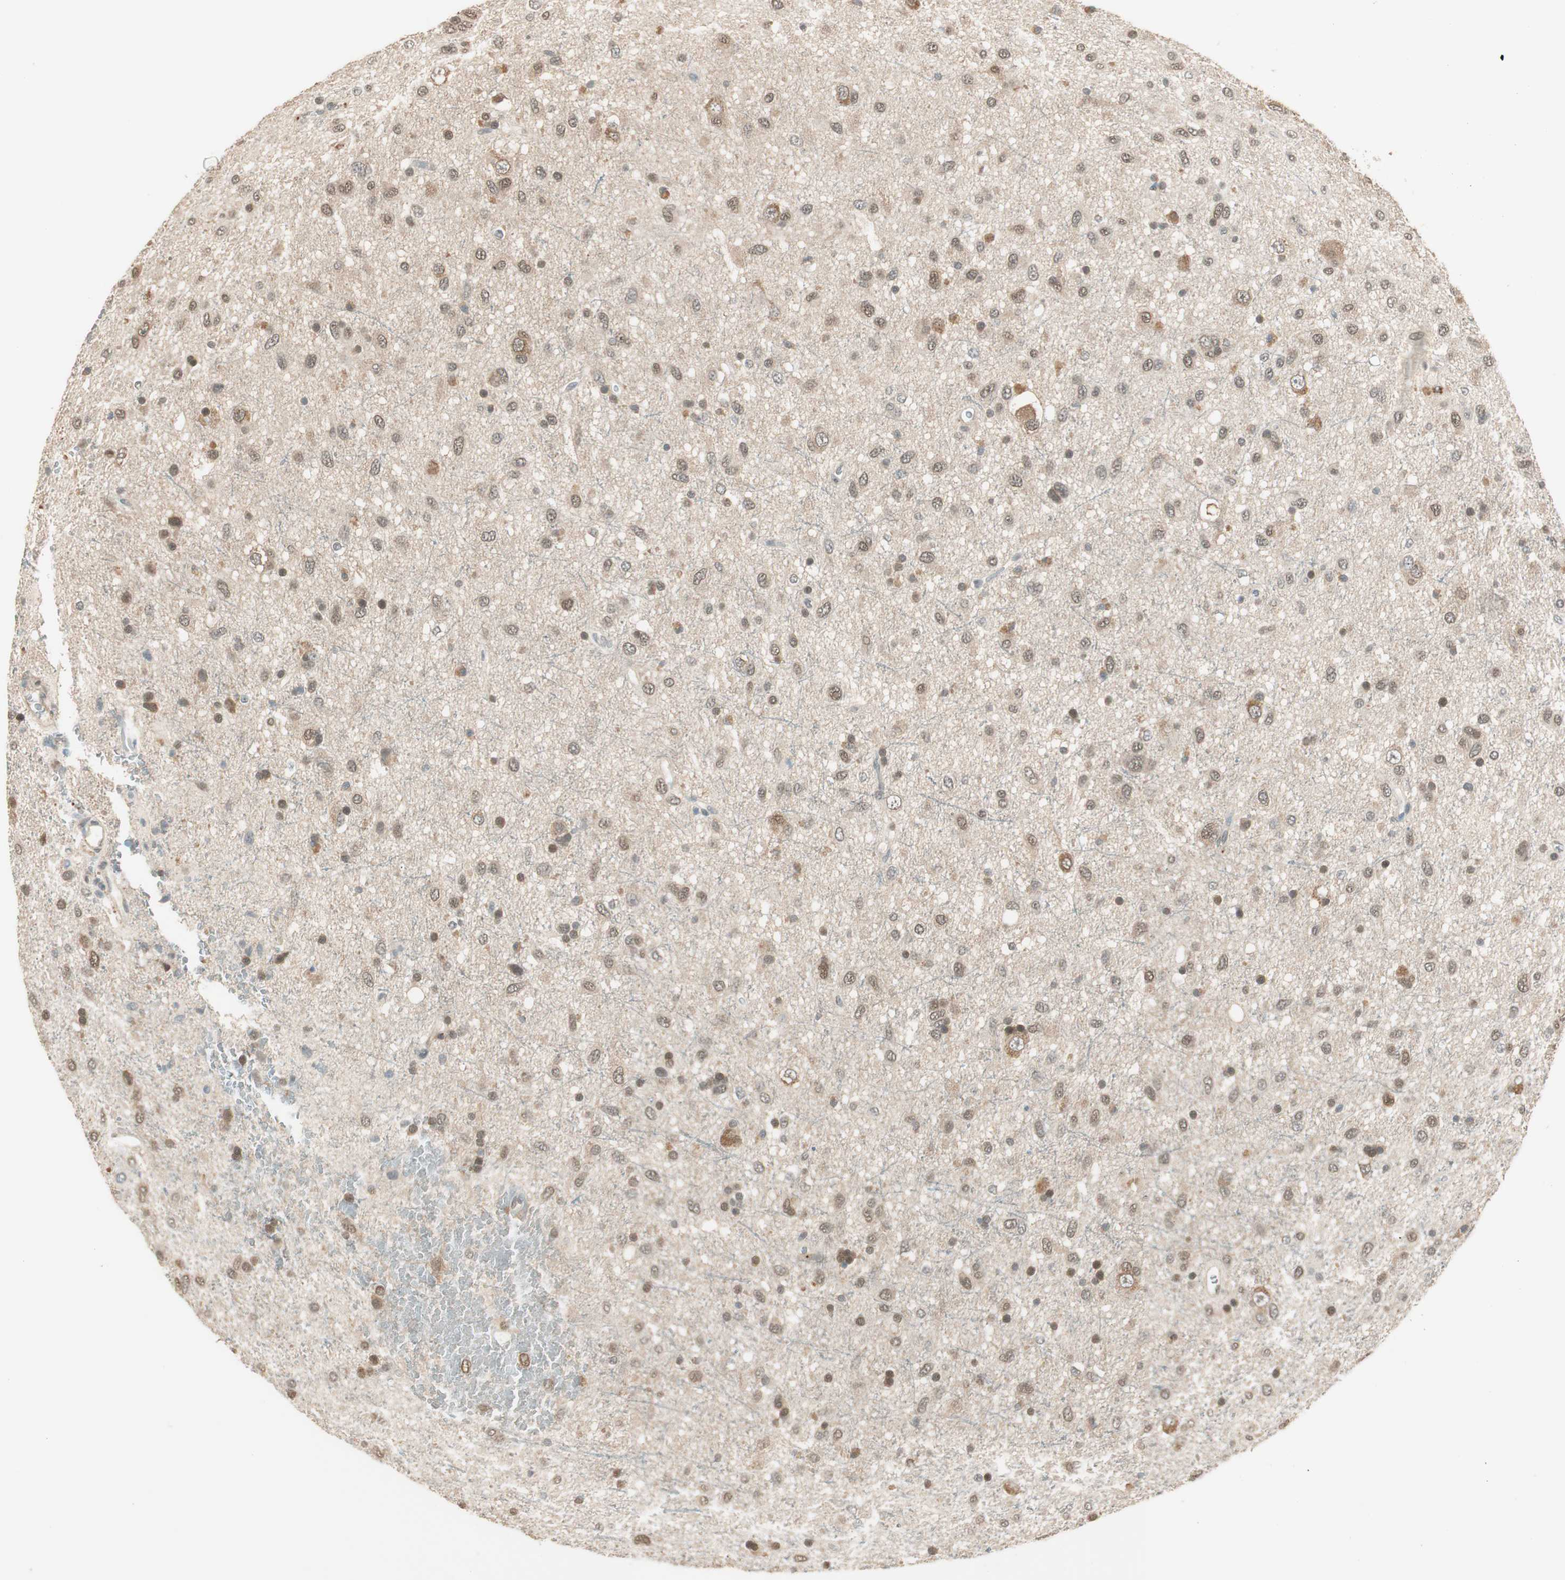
{"staining": {"intensity": "weak", "quantity": "25%-75%", "location": "cytoplasmic/membranous,nuclear"}, "tissue": "glioma", "cell_type": "Tumor cells", "image_type": "cancer", "snomed": [{"axis": "morphology", "description": "Glioma, malignant, Low grade"}, {"axis": "topography", "description": "Brain"}], "caption": "IHC image of glioma stained for a protein (brown), which demonstrates low levels of weak cytoplasmic/membranous and nuclear staining in approximately 25%-75% of tumor cells.", "gene": "USP5", "patient": {"sex": "male", "age": 77}}